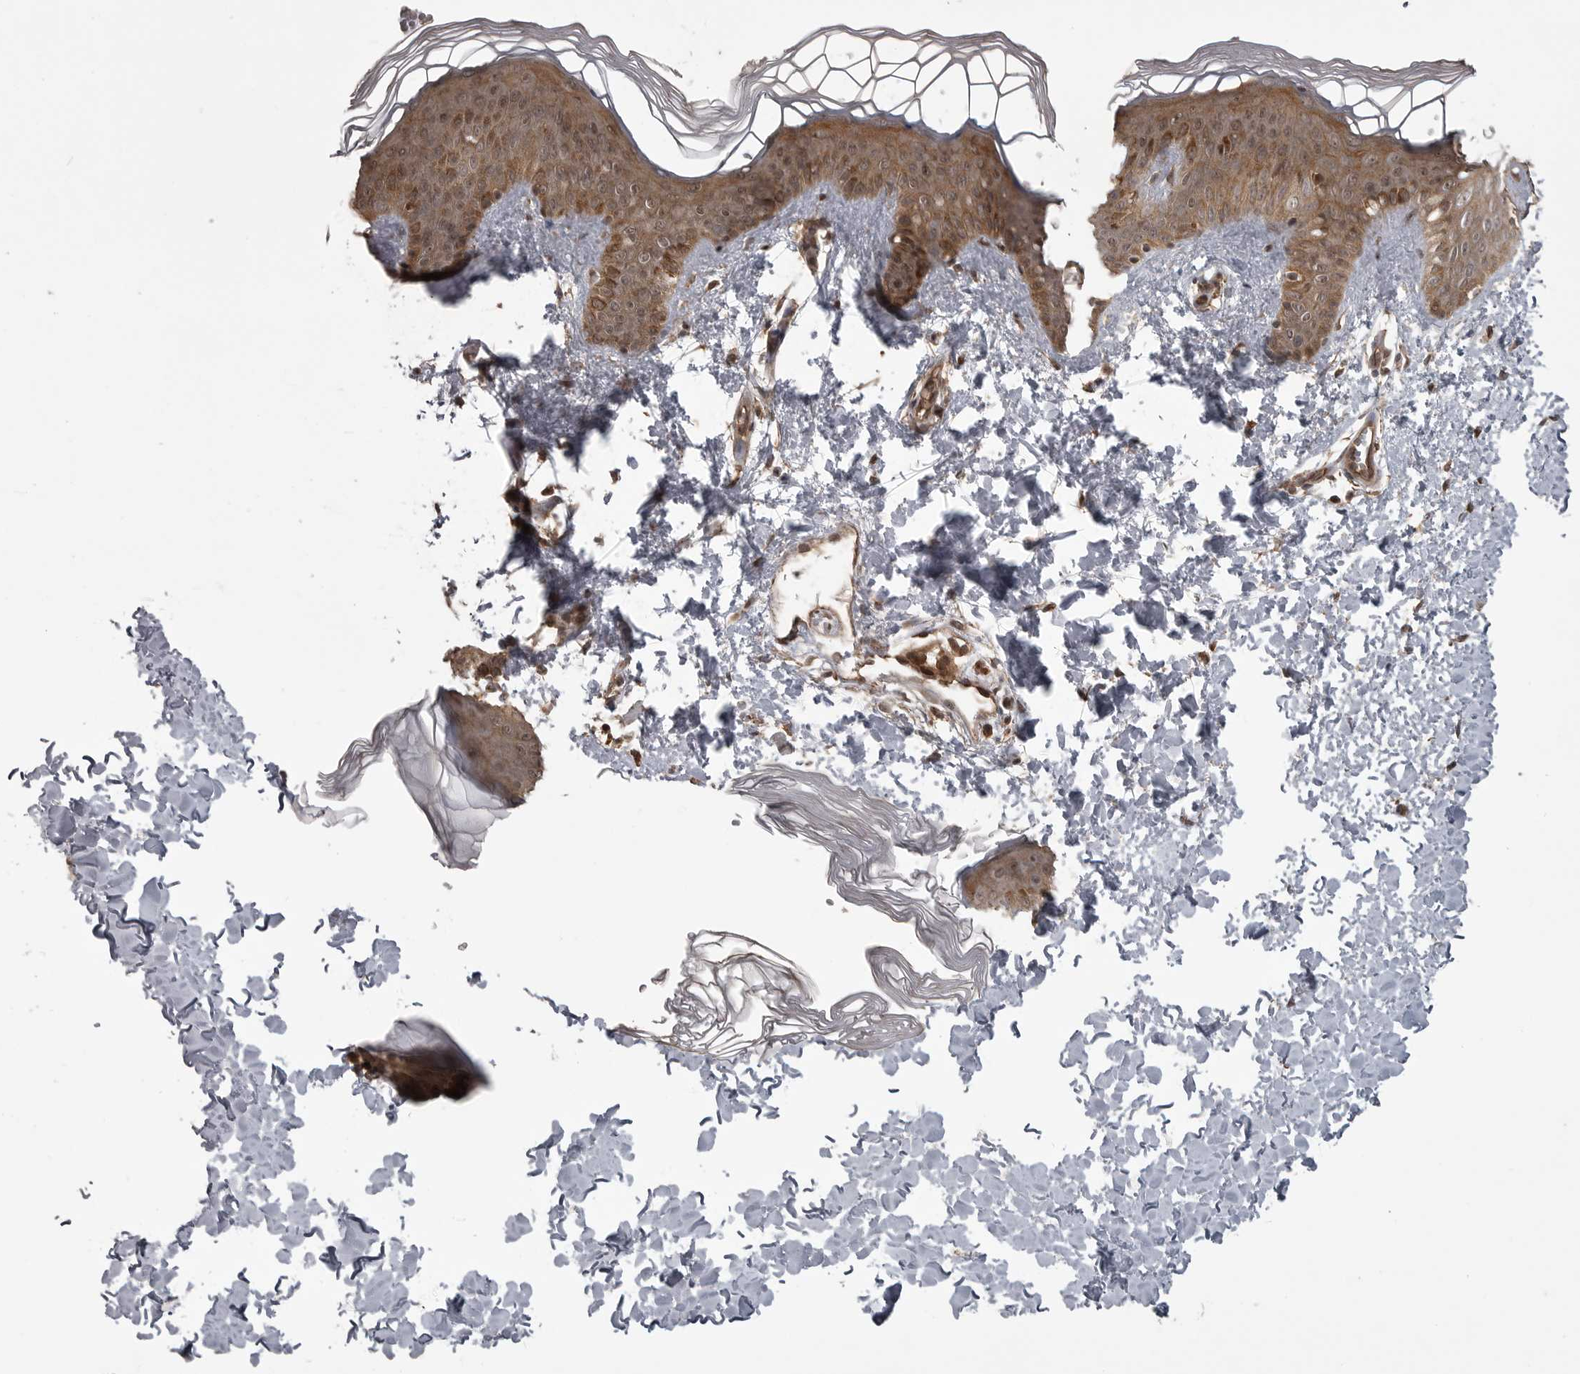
{"staining": {"intensity": "moderate", "quantity": ">75%", "location": "cytoplasmic/membranous"}, "tissue": "skin", "cell_type": "Fibroblasts", "image_type": "normal", "snomed": [{"axis": "morphology", "description": "Normal tissue, NOS"}, {"axis": "morphology", "description": "Neoplasm, benign, NOS"}, {"axis": "topography", "description": "Skin"}, {"axis": "topography", "description": "Soft tissue"}], "caption": "This histopathology image demonstrates immunohistochemistry (IHC) staining of benign human skin, with medium moderate cytoplasmic/membranous positivity in about >75% of fibroblasts.", "gene": "DNAJC8", "patient": {"sex": "male", "age": 26}}